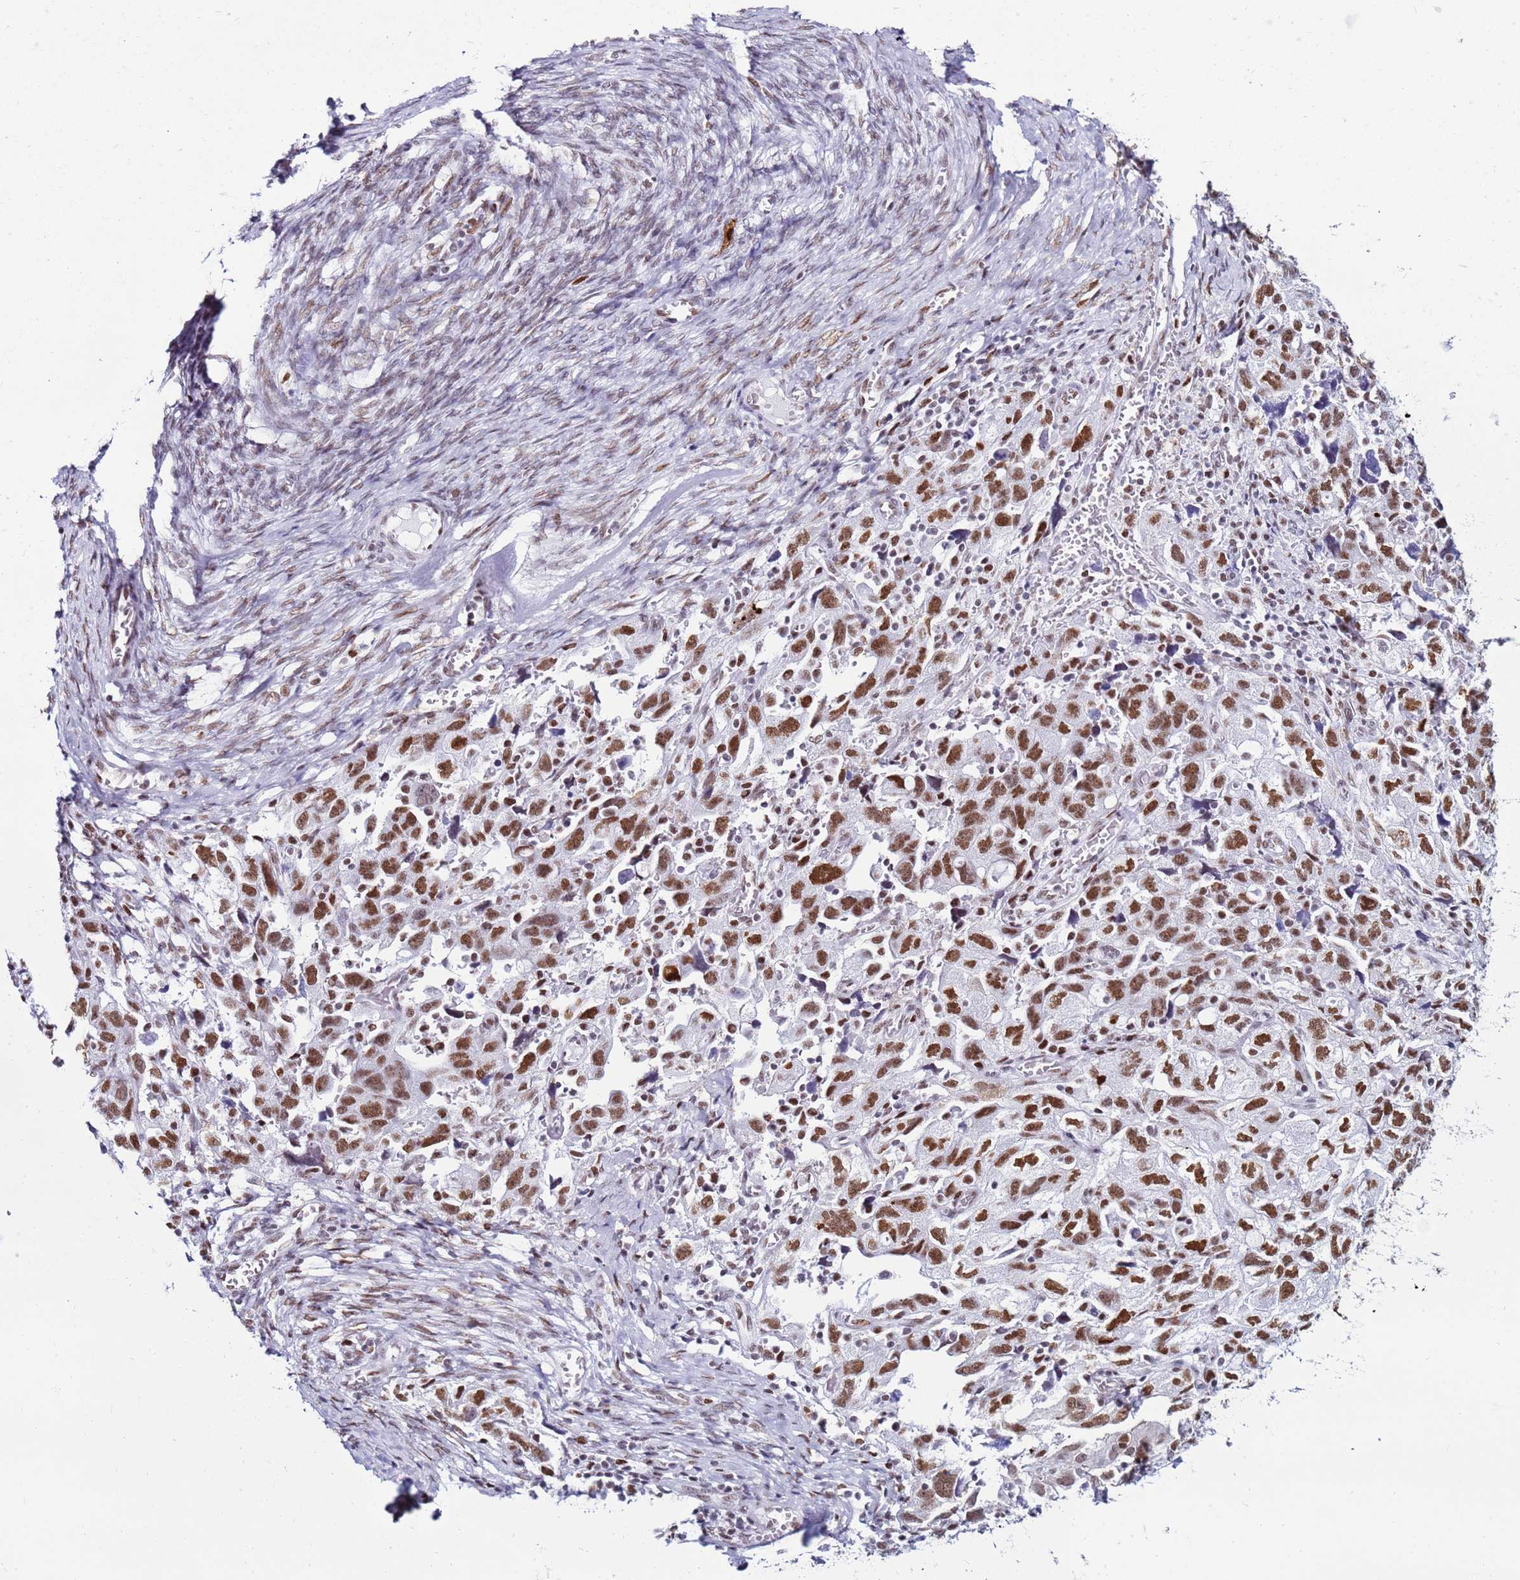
{"staining": {"intensity": "moderate", "quantity": ">75%", "location": "nuclear"}, "tissue": "ovarian cancer", "cell_type": "Tumor cells", "image_type": "cancer", "snomed": [{"axis": "morphology", "description": "Carcinoma, NOS"}, {"axis": "morphology", "description": "Cystadenocarcinoma, serous, NOS"}, {"axis": "topography", "description": "Ovary"}], "caption": "IHC micrograph of serous cystadenocarcinoma (ovarian) stained for a protein (brown), which reveals medium levels of moderate nuclear expression in approximately >75% of tumor cells.", "gene": "KPNA4", "patient": {"sex": "female", "age": 69}}